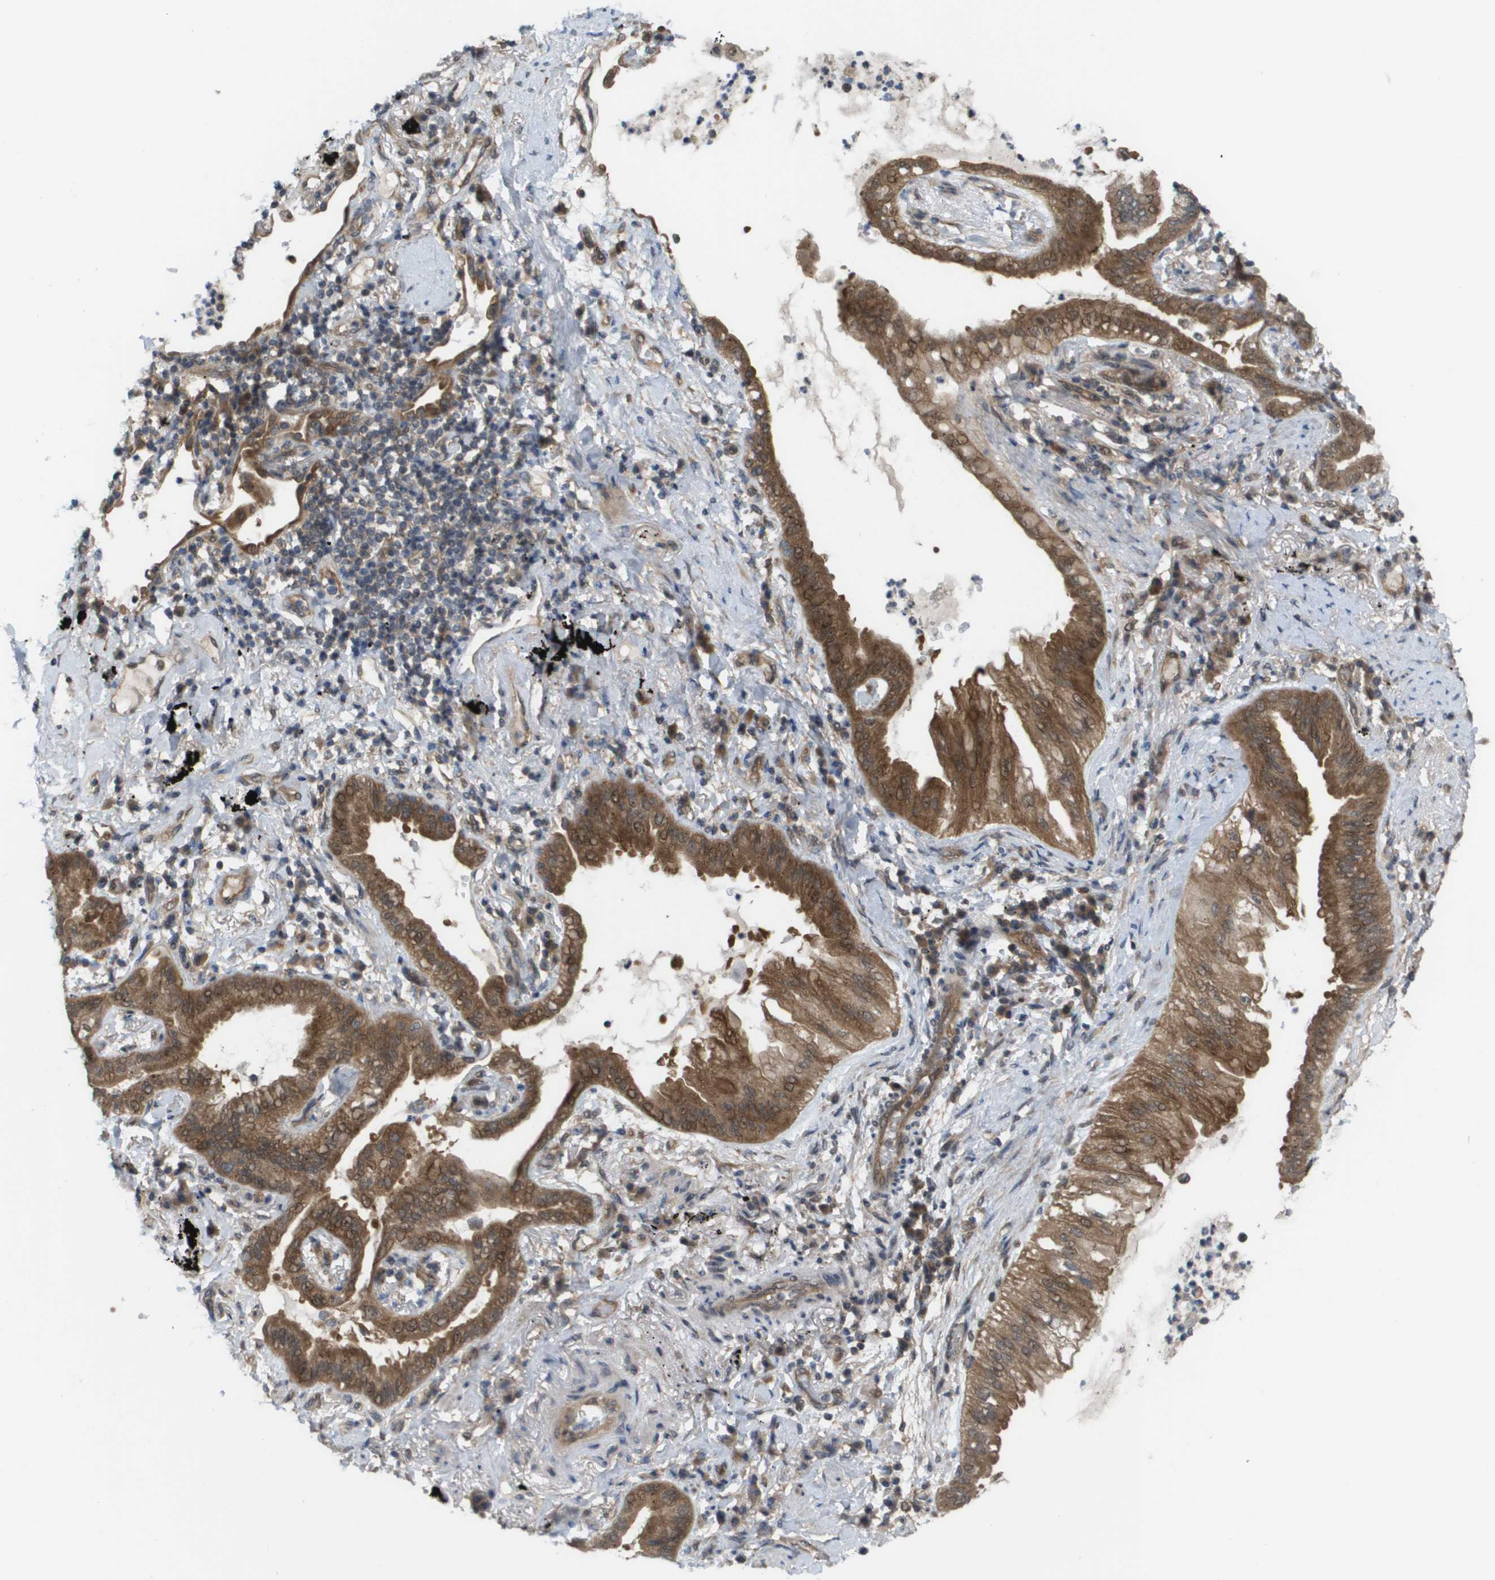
{"staining": {"intensity": "moderate", "quantity": ">75%", "location": "cytoplasmic/membranous,nuclear"}, "tissue": "lung cancer", "cell_type": "Tumor cells", "image_type": "cancer", "snomed": [{"axis": "morphology", "description": "Normal tissue, NOS"}, {"axis": "morphology", "description": "Adenocarcinoma, NOS"}, {"axis": "topography", "description": "Bronchus"}, {"axis": "topography", "description": "Lung"}], "caption": "This is a histology image of immunohistochemistry staining of lung cancer, which shows moderate positivity in the cytoplasmic/membranous and nuclear of tumor cells.", "gene": "CTPS2", "patient": {"sex": "female", "age": 70}}